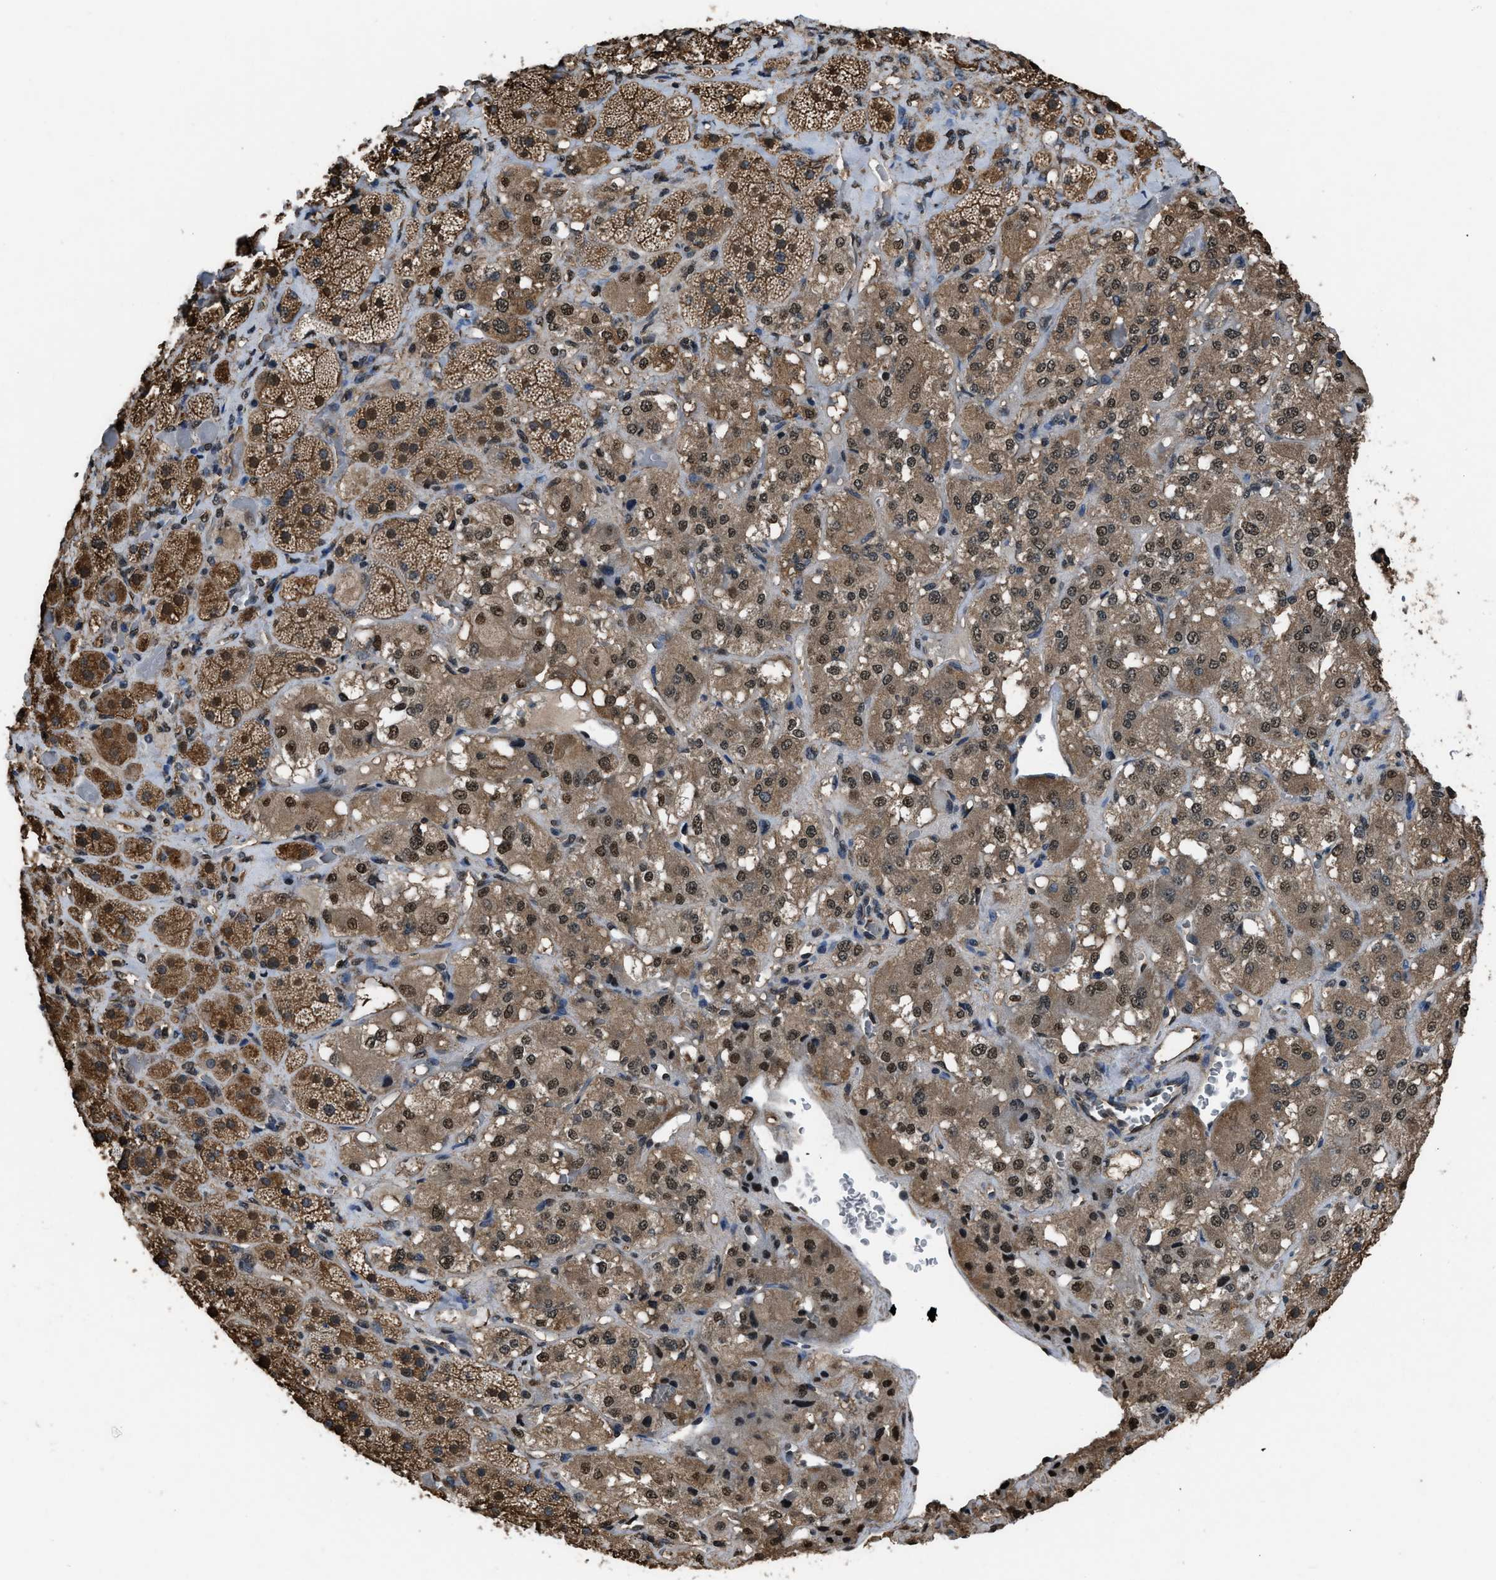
{"staining": {"intensity": "moderate", "quantity": ">75%", "location": "cytoplasmic/membranous,nuclear"}, "tissue": "adrenal gland", "cell_type": "Glandular cells", "image_type": "normal", "snomed": [{"axis": "morphology", "description": "Normal tissue, NOS"}, {"axis": "topography", "description": "Adrenal gland"}], "caption": "This histopathology image exhibits normal adrenal gland stained with IHC to label a protein in brown. The cytoplasmic/membranous,nuclear of glandular cells show moderate positivity for the protein. Nuclei are counter-stained blue.", "gene": "FNTA", "patient": {"sex": "male", "age": 57}}